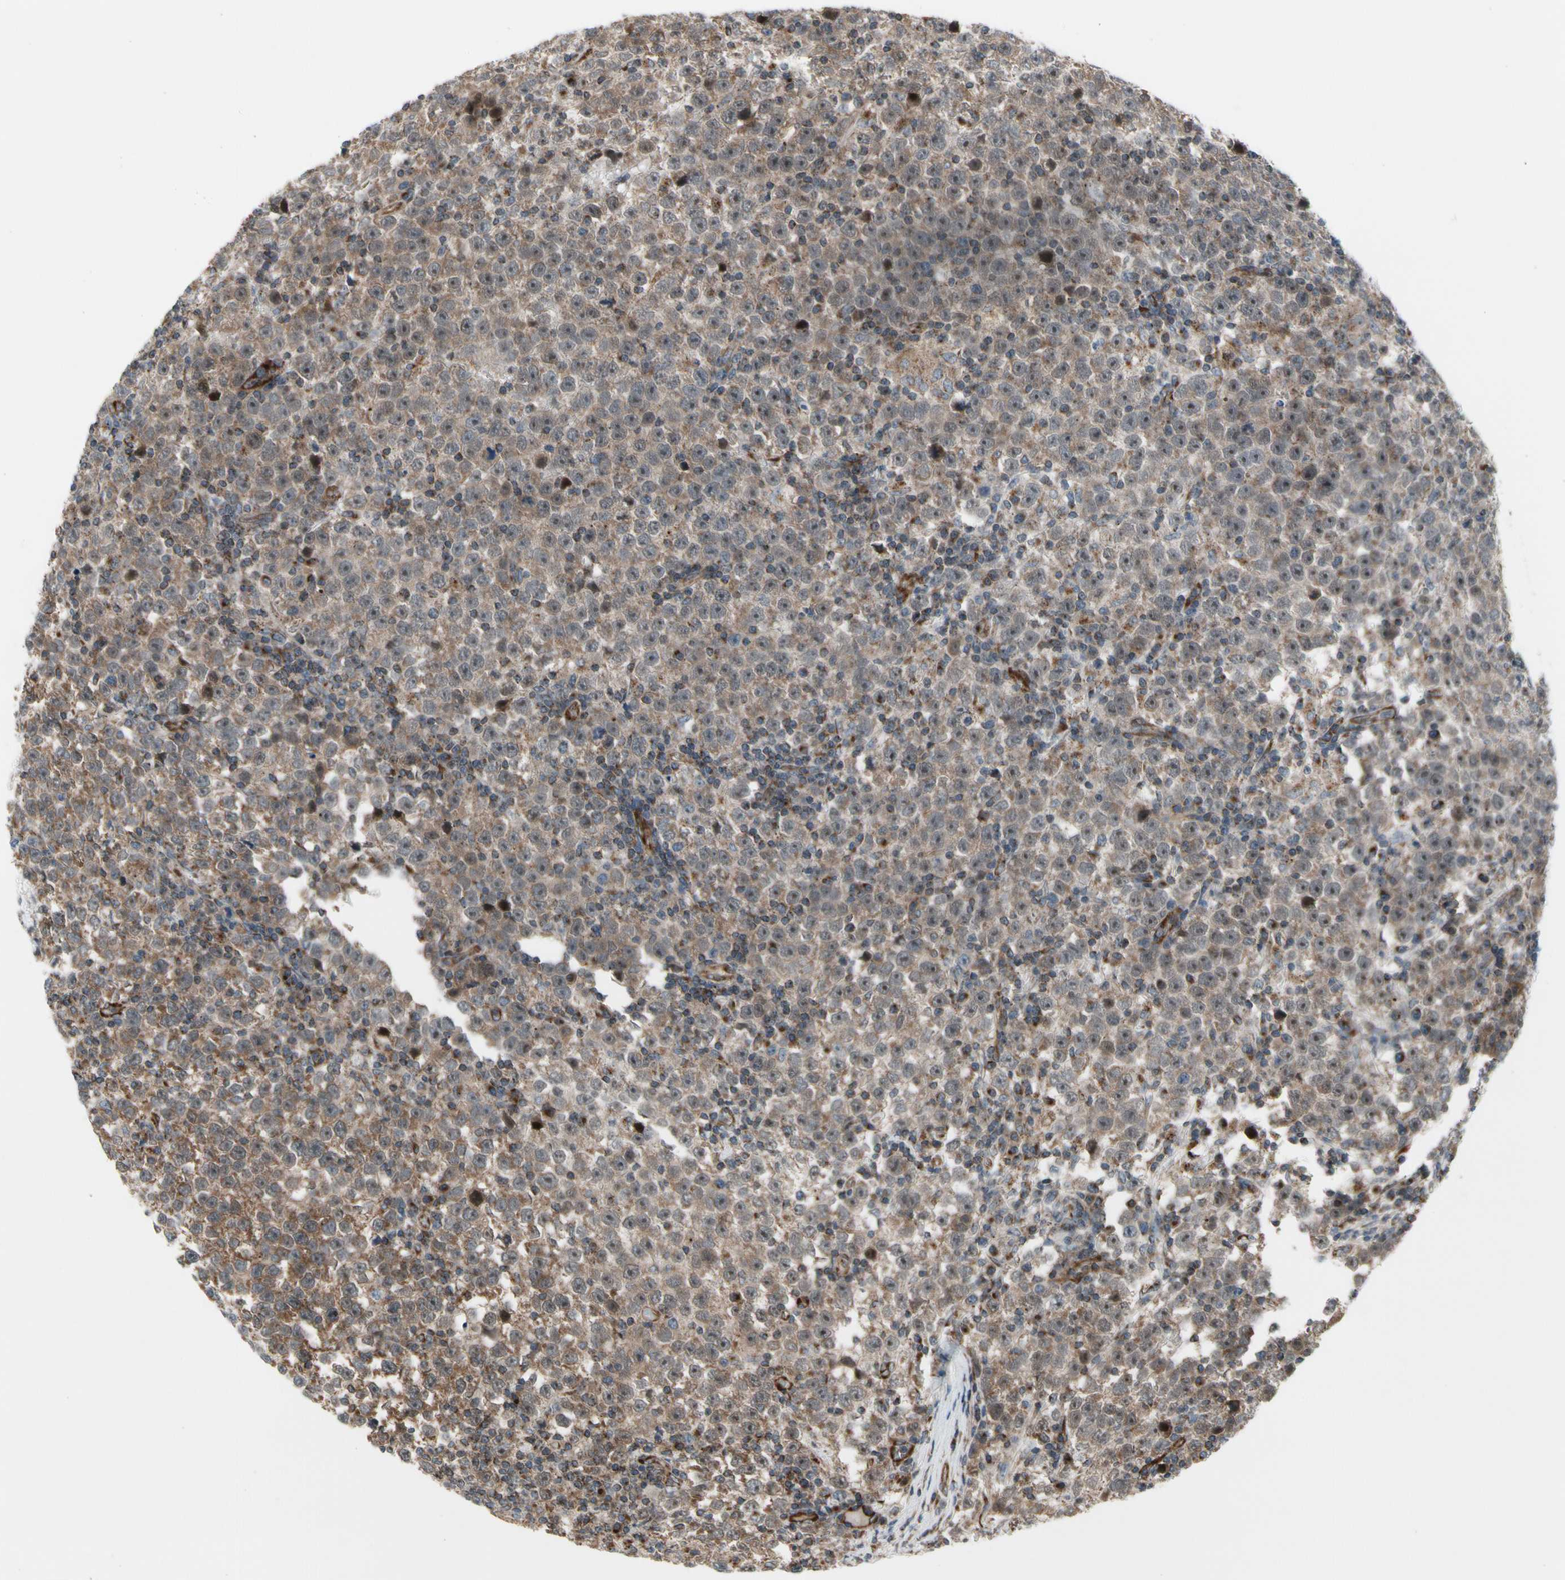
{"staining": {"intensity": "moderate", "quantity": ">75%", "location": "cytoplasmic/membranous"}, "tissue": "testis cancer", "cell_type": "Tumor cells", "image_type": "cancer", "snomed": [{"axis": "morphology", "description": "Seminoma, NOS"}, {"axis": "topography", "description": "Testis"}], "caption": "Testis seminoma stained with a brown dye displays moderate cytoplasmic/membranous positive staining in about >75% of tumor cells.", "gene": "SLC39A9", "patient": {"sex": "male", "age": 43}}